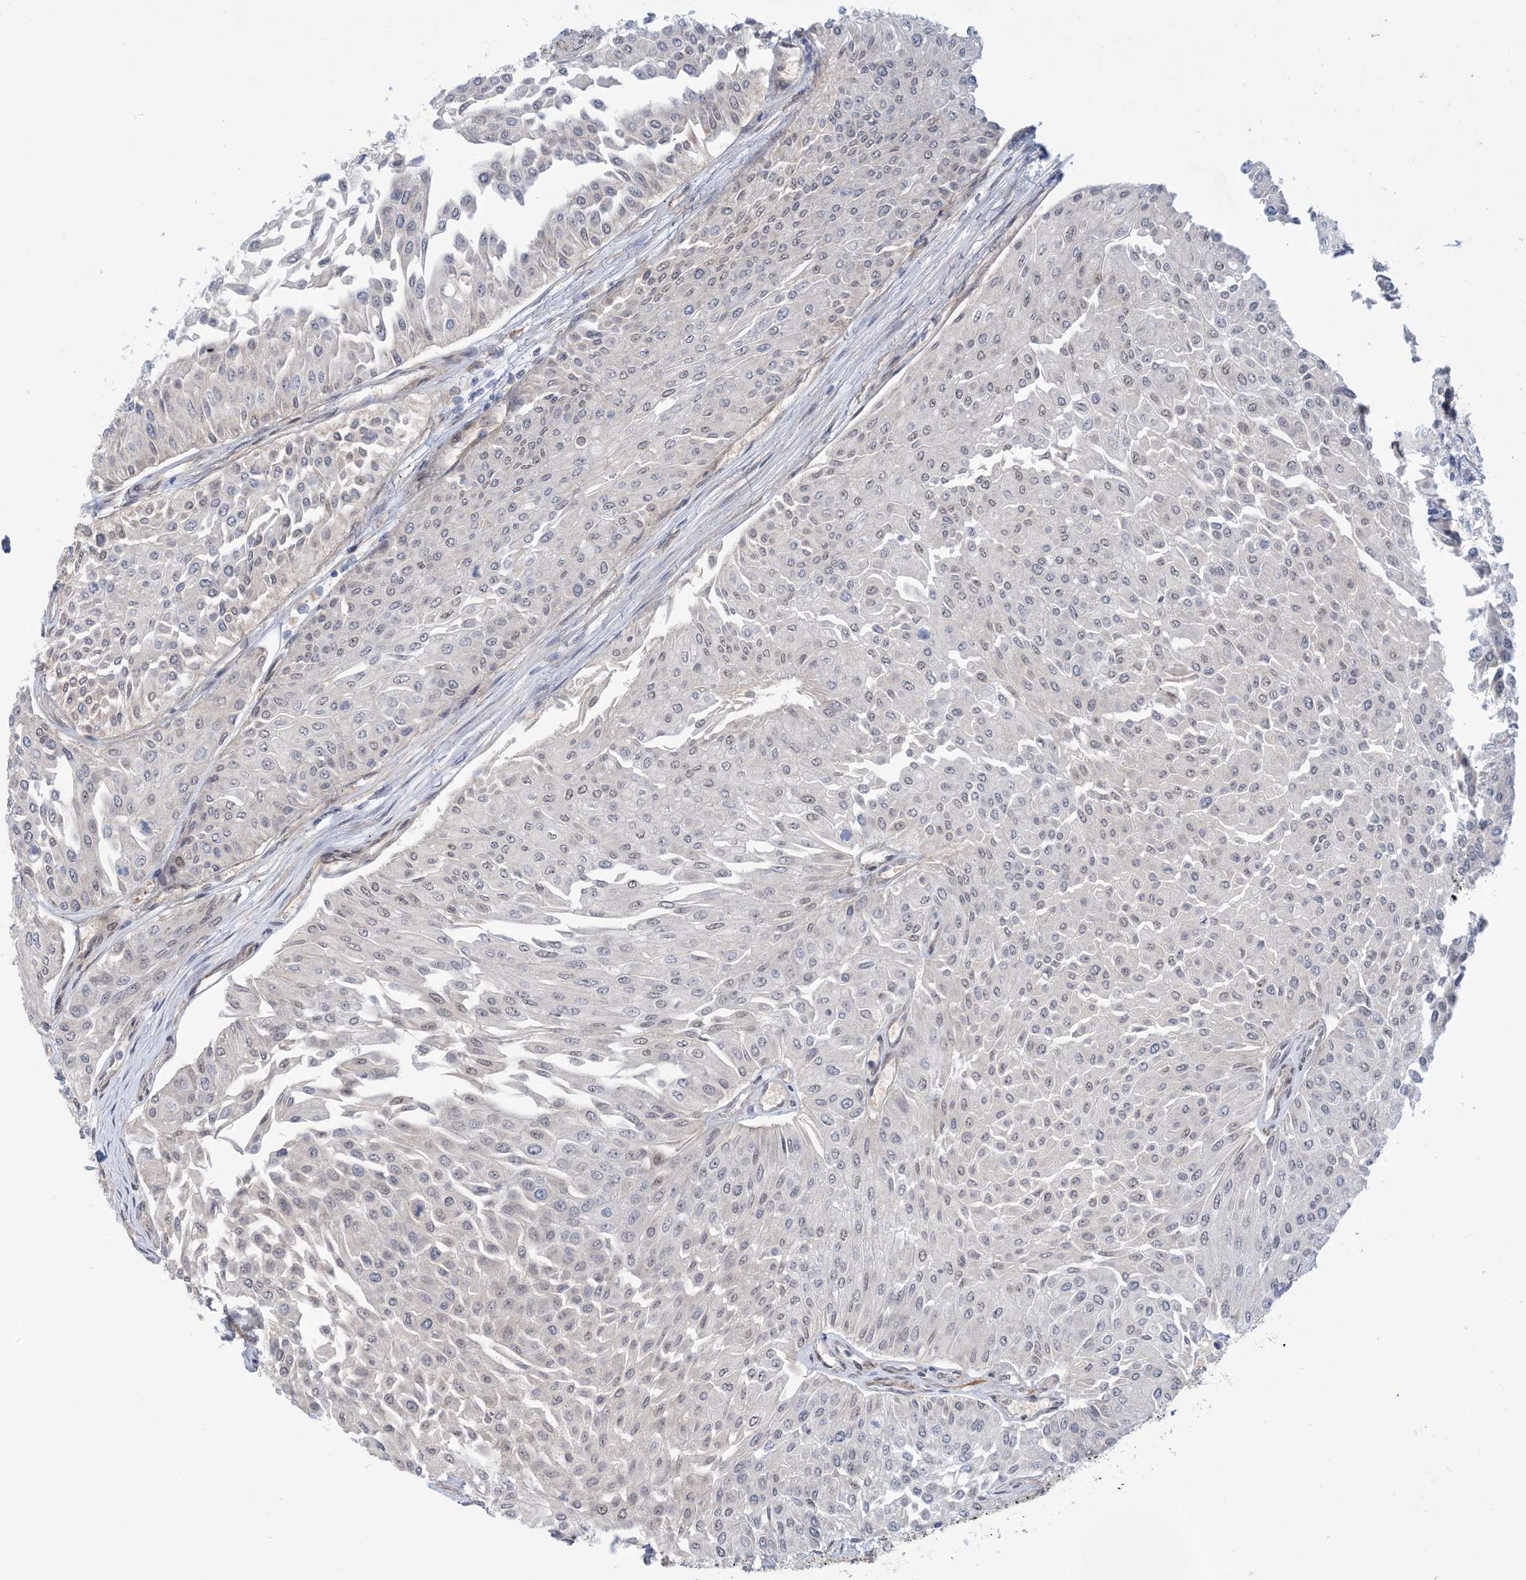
{"staining": {"intensity": "negative", "quantity": "none", "location": "none"}, "tissue": "urothelial cancer", "cell_type": "Tumor cells", "image_type": "cancer", "snomed": [{"axis": "morphology", "description": "Urothelial carcinoma, Low grade"}, {"axis": "topography", "description": "Urinary bladder"}], "caption": "An immunohistochemistry (IHC) micrograph of urothelial carcinoma (low-grade) is shown. There is no staining in tumor cells of urothelial carcinoma (low-grade).", "gene": "ZNF8", "patient": {"sex": "male", "age": 67}}